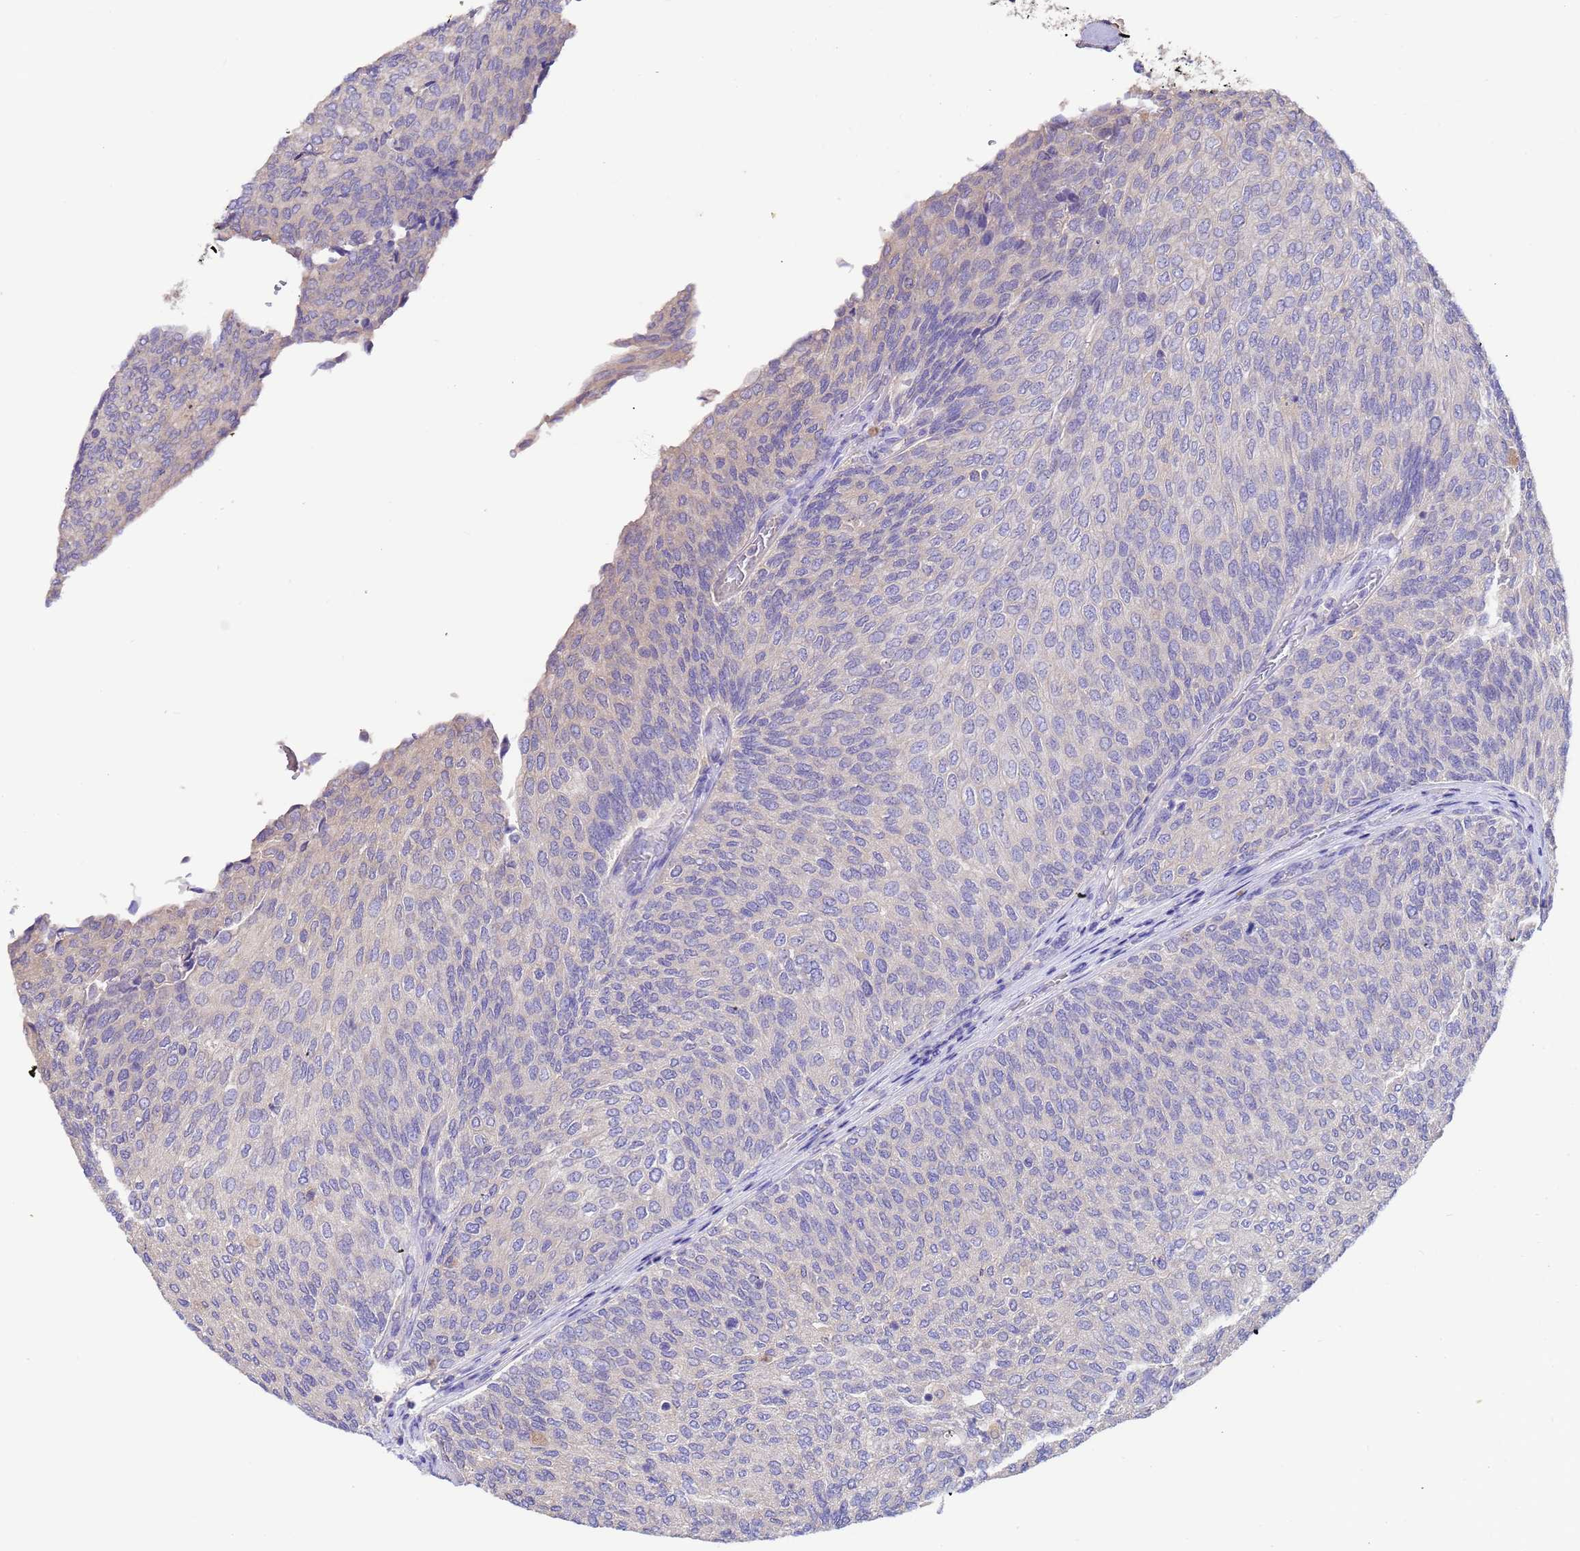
{"staining": {"intensity": "negative", "quantity": "none", "location": "none"}, "tissue": "urothelial cancer", "cell_type": "Tumor cells", "image_type": "cancer", "snomed": [{"axis": "morphology", "description": "Urothelial carcinoma, Low grade"}, {"axis": "topography", "description": "Urinary bladder"}], "caption": "Tumor cells show no significant positivity in low-grade urothelial carcinoma.", "gene": "SRL", "patient": {"sex": "female", "age": 79}}